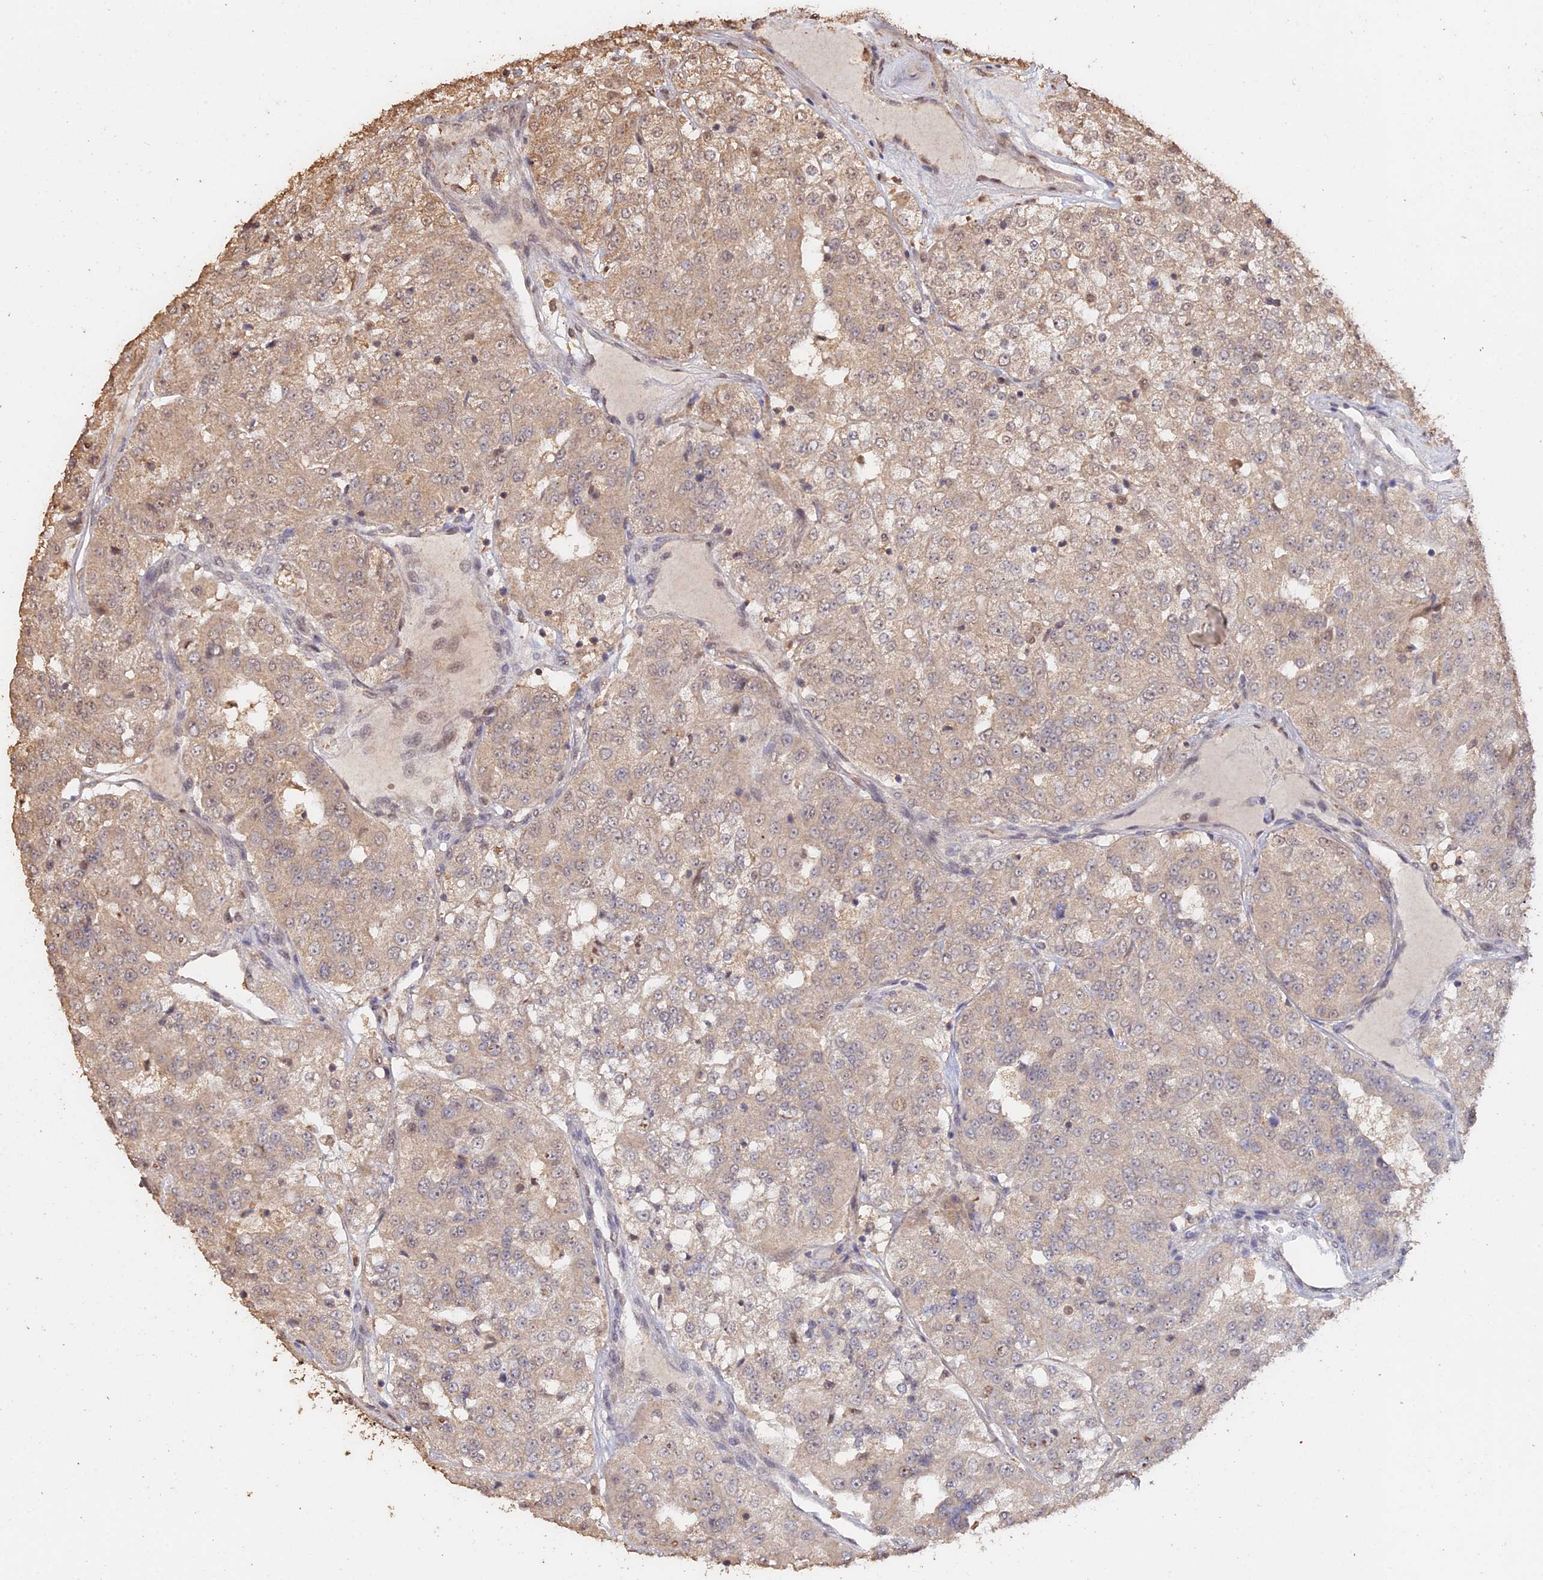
{"staining": {"intensity": "moderate", "quantity": "25%-75%", "location": "cytoplasmic/membranous,nuclear"}, "tissue": "renal cancer", "cell_type": "Tumor cells", "image_type": "cancer", "snomed": [{"axis": "morphology", "description": "Adenocarcinoma, NOS"}, {"axis": "topography", "description": "Kidney"}], "caption": "Renal cancer (adenocarcinoma) tissue reveals moderate cytoplasmic/membranous and nuclear positivity in approximately 25%-75% of tumor cells", "gene": "PSMC6", "patient": {"sex": "female", "age": 63}}